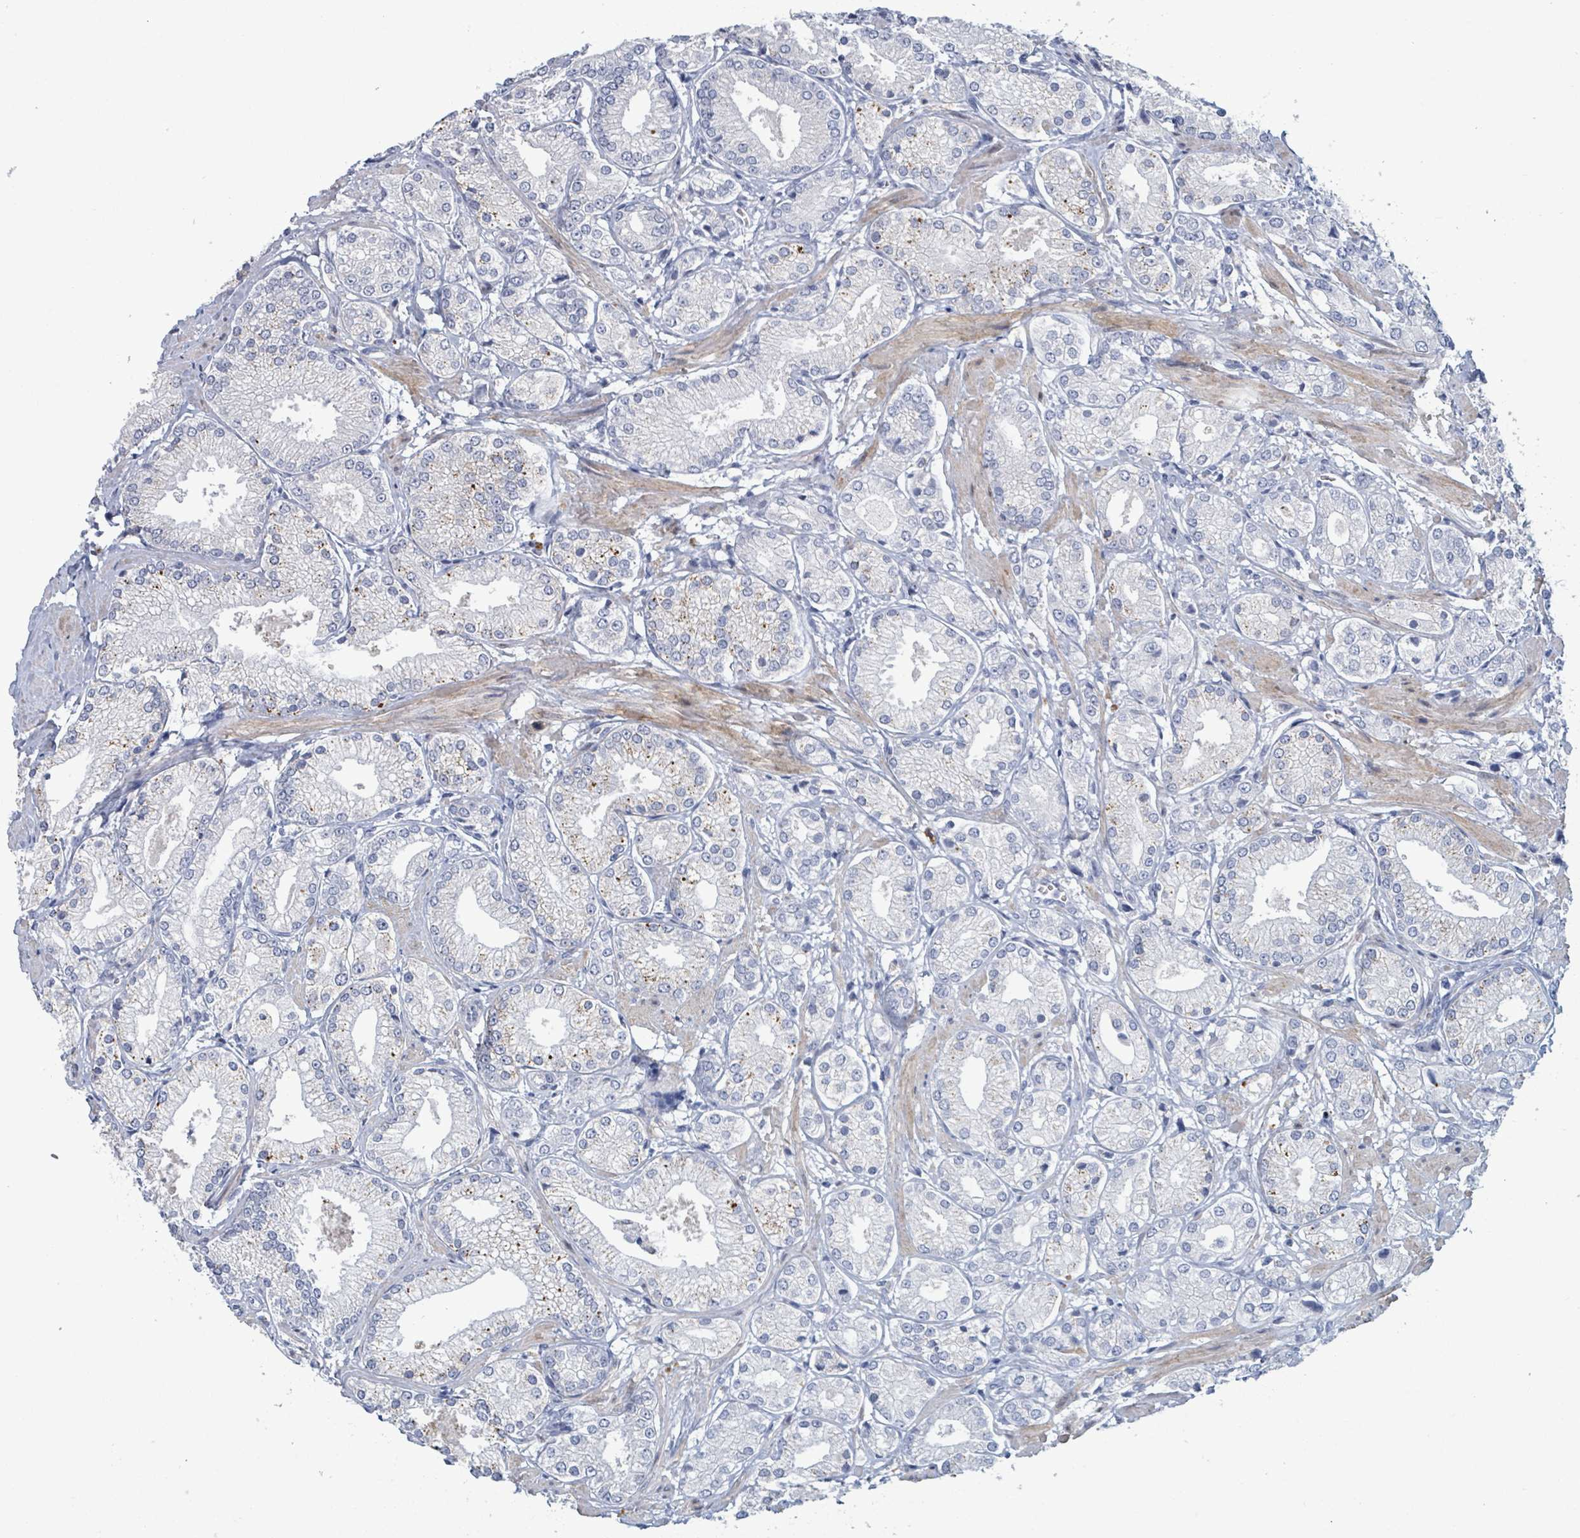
{"staining": {"intensity": "negative", "quantity": "none", "location": "none"}, "tissue": "prostate cancer", "cell_type": "Tumor cells", "image_type": "cancer", "snomed": [{"axis": "morphology", "description": "Adenocarcinoma, High grade"}, {"axis": "topography", "description": "Prostate and seminal vesicle, NOS"}], "caption": "IHC histopathology image of neoplastic tissue: human adenocarcinoma (high-grade) (prostate) stained with DAB demonstrates no significant protein positivity in tumor cells.", "gene": "PKLR", "patient": {"sex": "male", "age": 64}}